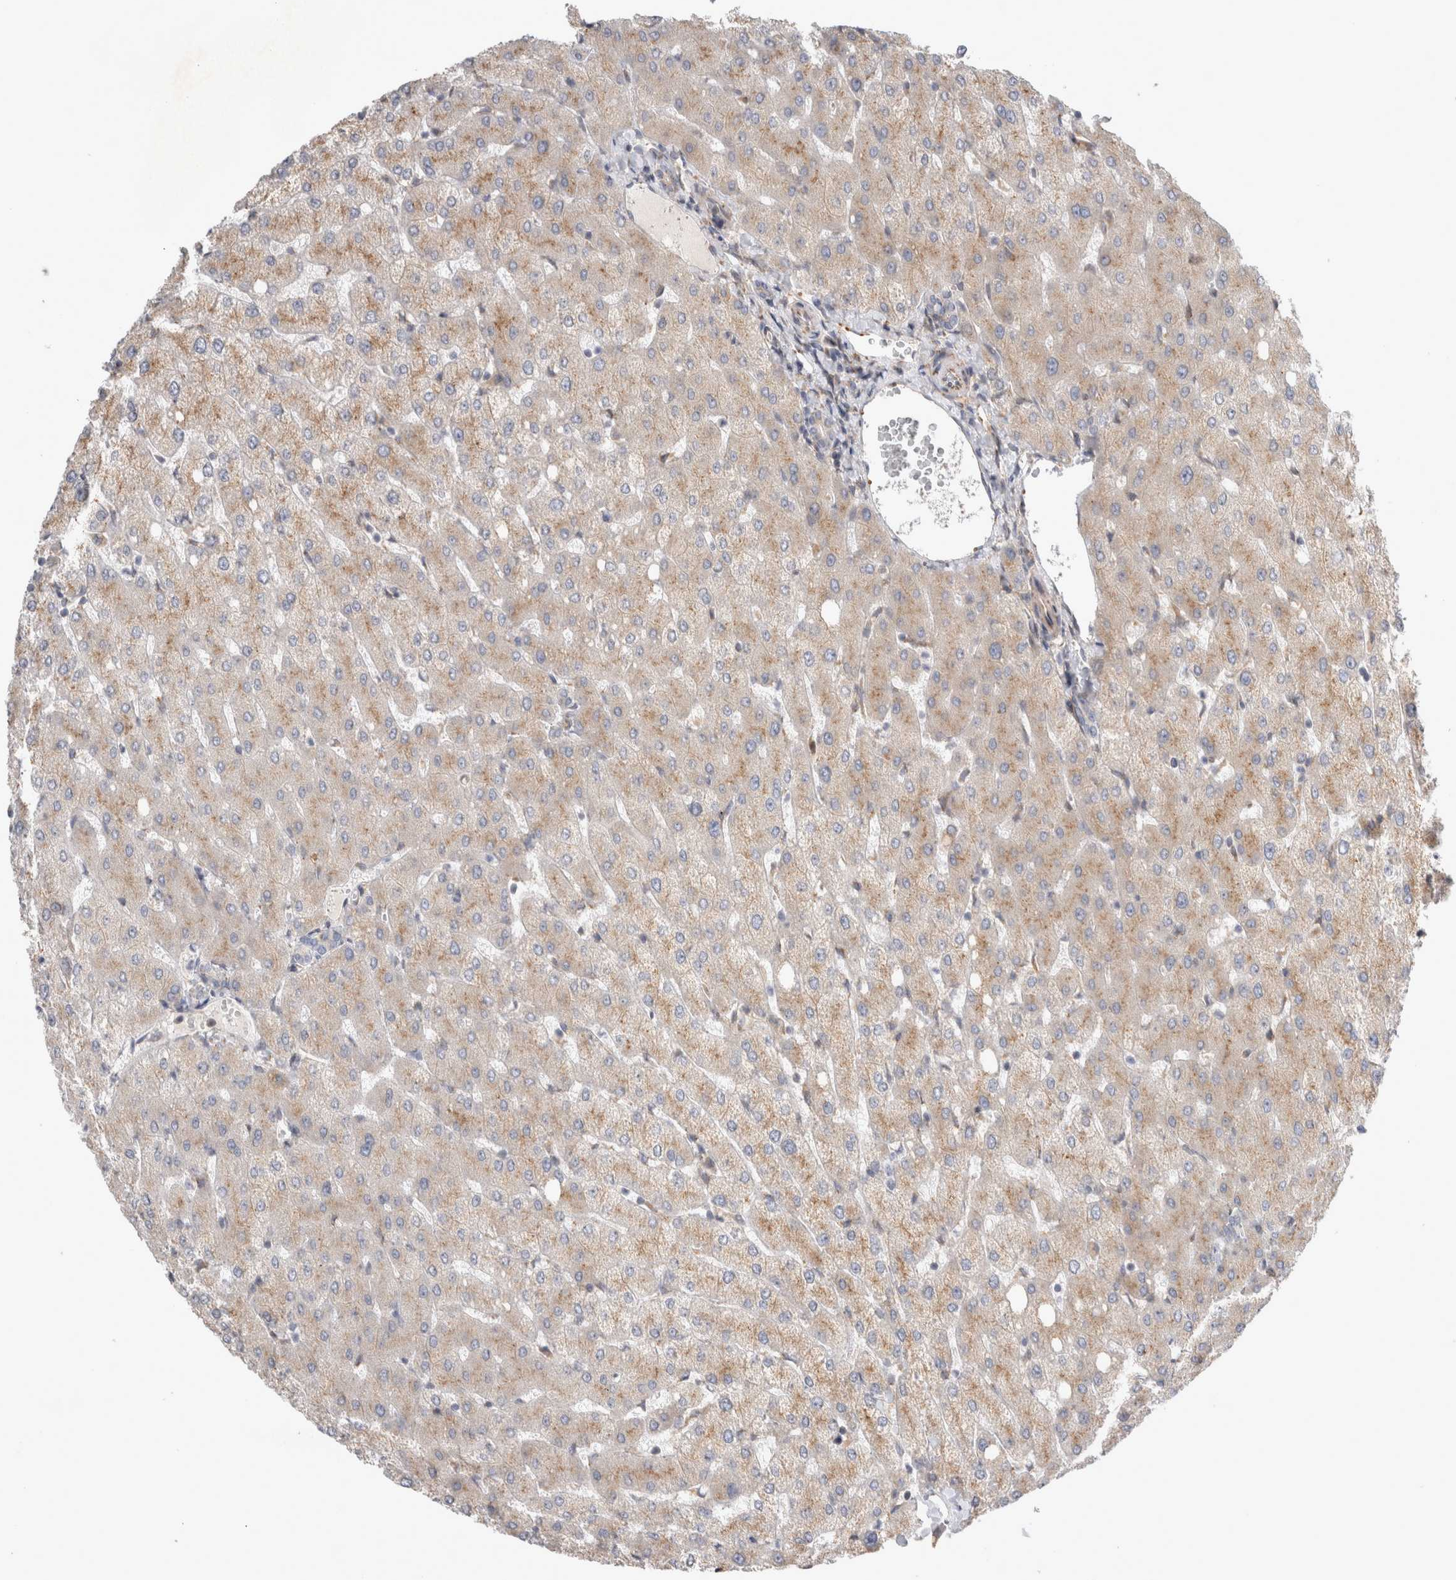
{"staining": {"intensity": "weak", "quantity": "<25%", "location": "cytoplasmic/membranous"}, "tissue": "liver", "cell_type": "Cholangiocytes", "image_type": "normal", "snomed": [{"axis": "morphology", "description": "Normal tissue, NOS"}, {"axis": "topography", "description": "Liver"}], "caption": "Immunohistochemistry (IHC) image of unremarkable liver: liver stained with DAB demonstrates no significant protein positivity in cholangiocytes. (DAB immunohistochemistry (IHC) visualized using brightfield microscopy, high magnification).", "gene": "TRMT9B", "patient": {"sex": "female", "age": 54}}